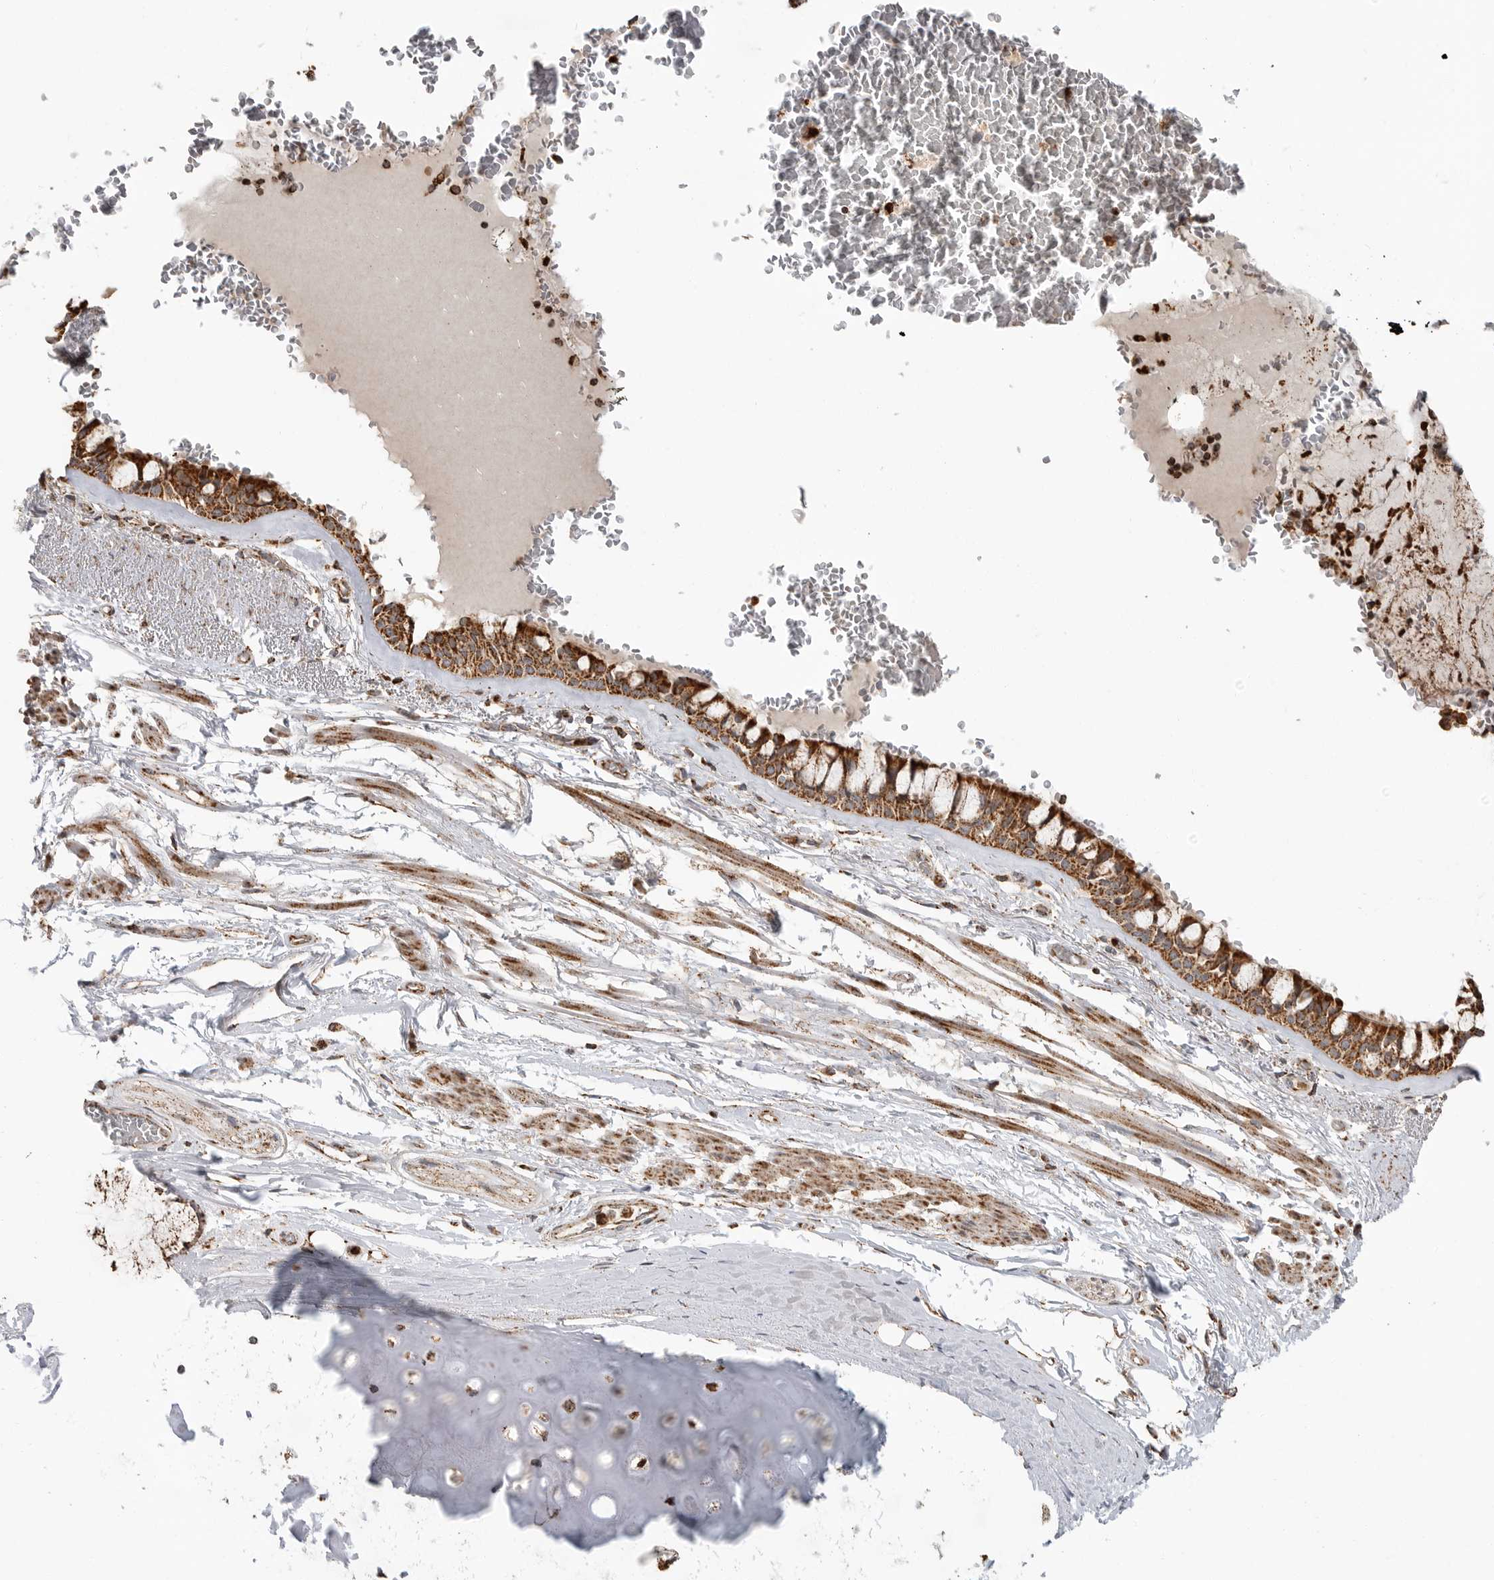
{"staining": {"intensity": "strong", "quantity": ">75%", "location": "cytoplasmic/membranous"}, "tissue": "bronchus", "cell_type": "Respiratory epithelial cells", "image_type": "normal", "snomed": [{"axis": "morphology", "description": "Normal tissue, NOS"}, {"axis": "topography", "description": "Bronchus"}], "caption": "Human bronchus stained for a protein (brown) demonstrates strong cytoplasmic/membranous positive expression in about >75% of respiratory epithelial cells.", "gene": "GCNT2", "patient": {"sex": "male", "age": 66}}